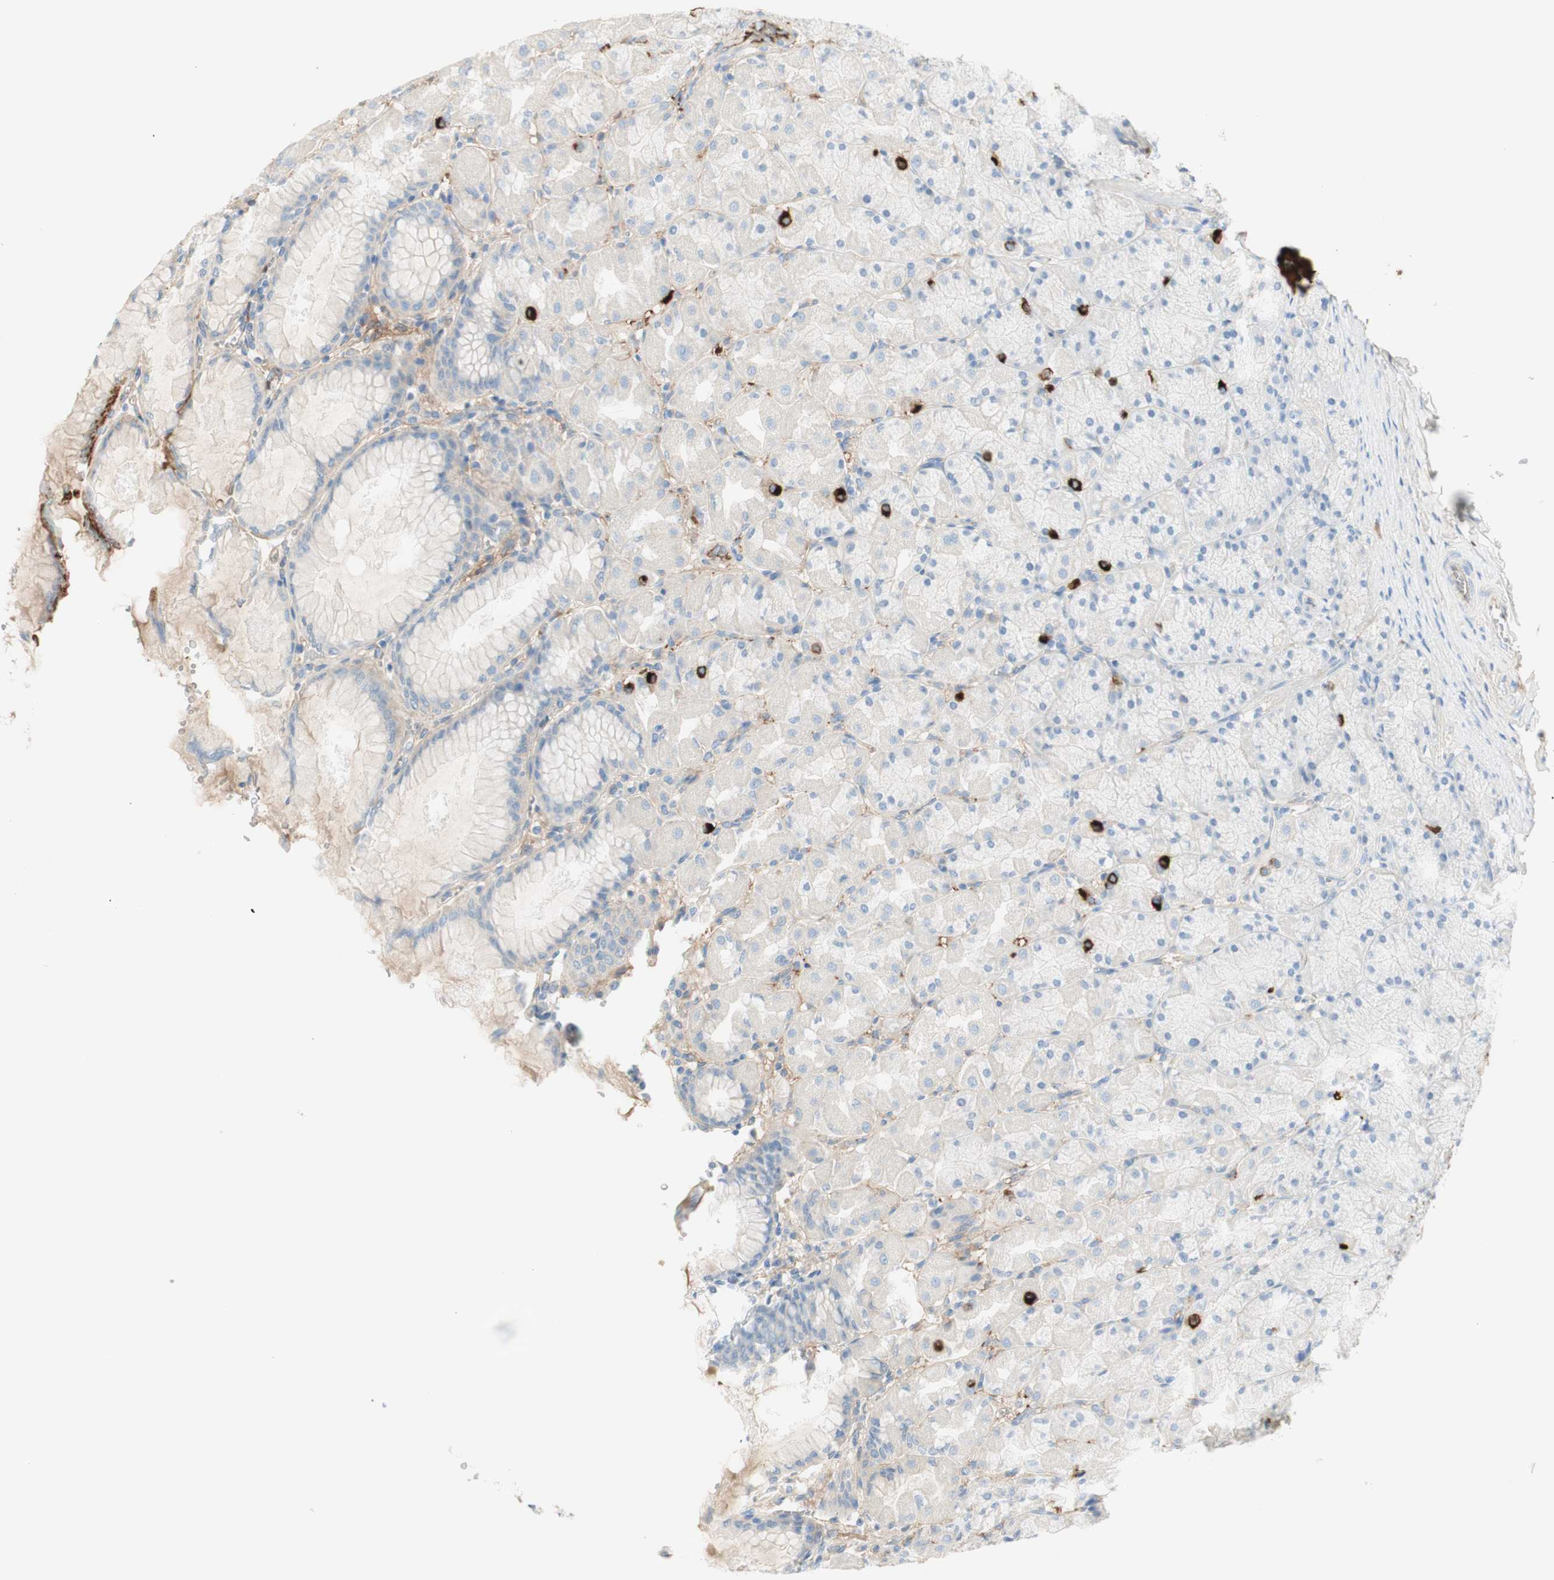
{"staining": {"intensity": "negative", "quantity": "none", "location": "none"}, "tissue": "stomach", "cell_type": "Glandular cells", "image_type": "normal", "snomed": [{"axis": "morphology", "description": "Normal tissue, NOS"}, {"axis": "topography", "description": "Stomach, upper"}], "caption": "Micrograph shows no significant protein positivity in glandular cells of normal stomach. Brightfield microscopy of immunohistochemistry stained with DAB (3,3'-diaminobenzidine) (brown) and hematoxylin (blue), captured at high magnification.", "gene": "KNG1", "patient": {"sex": "female", "age": 56}}